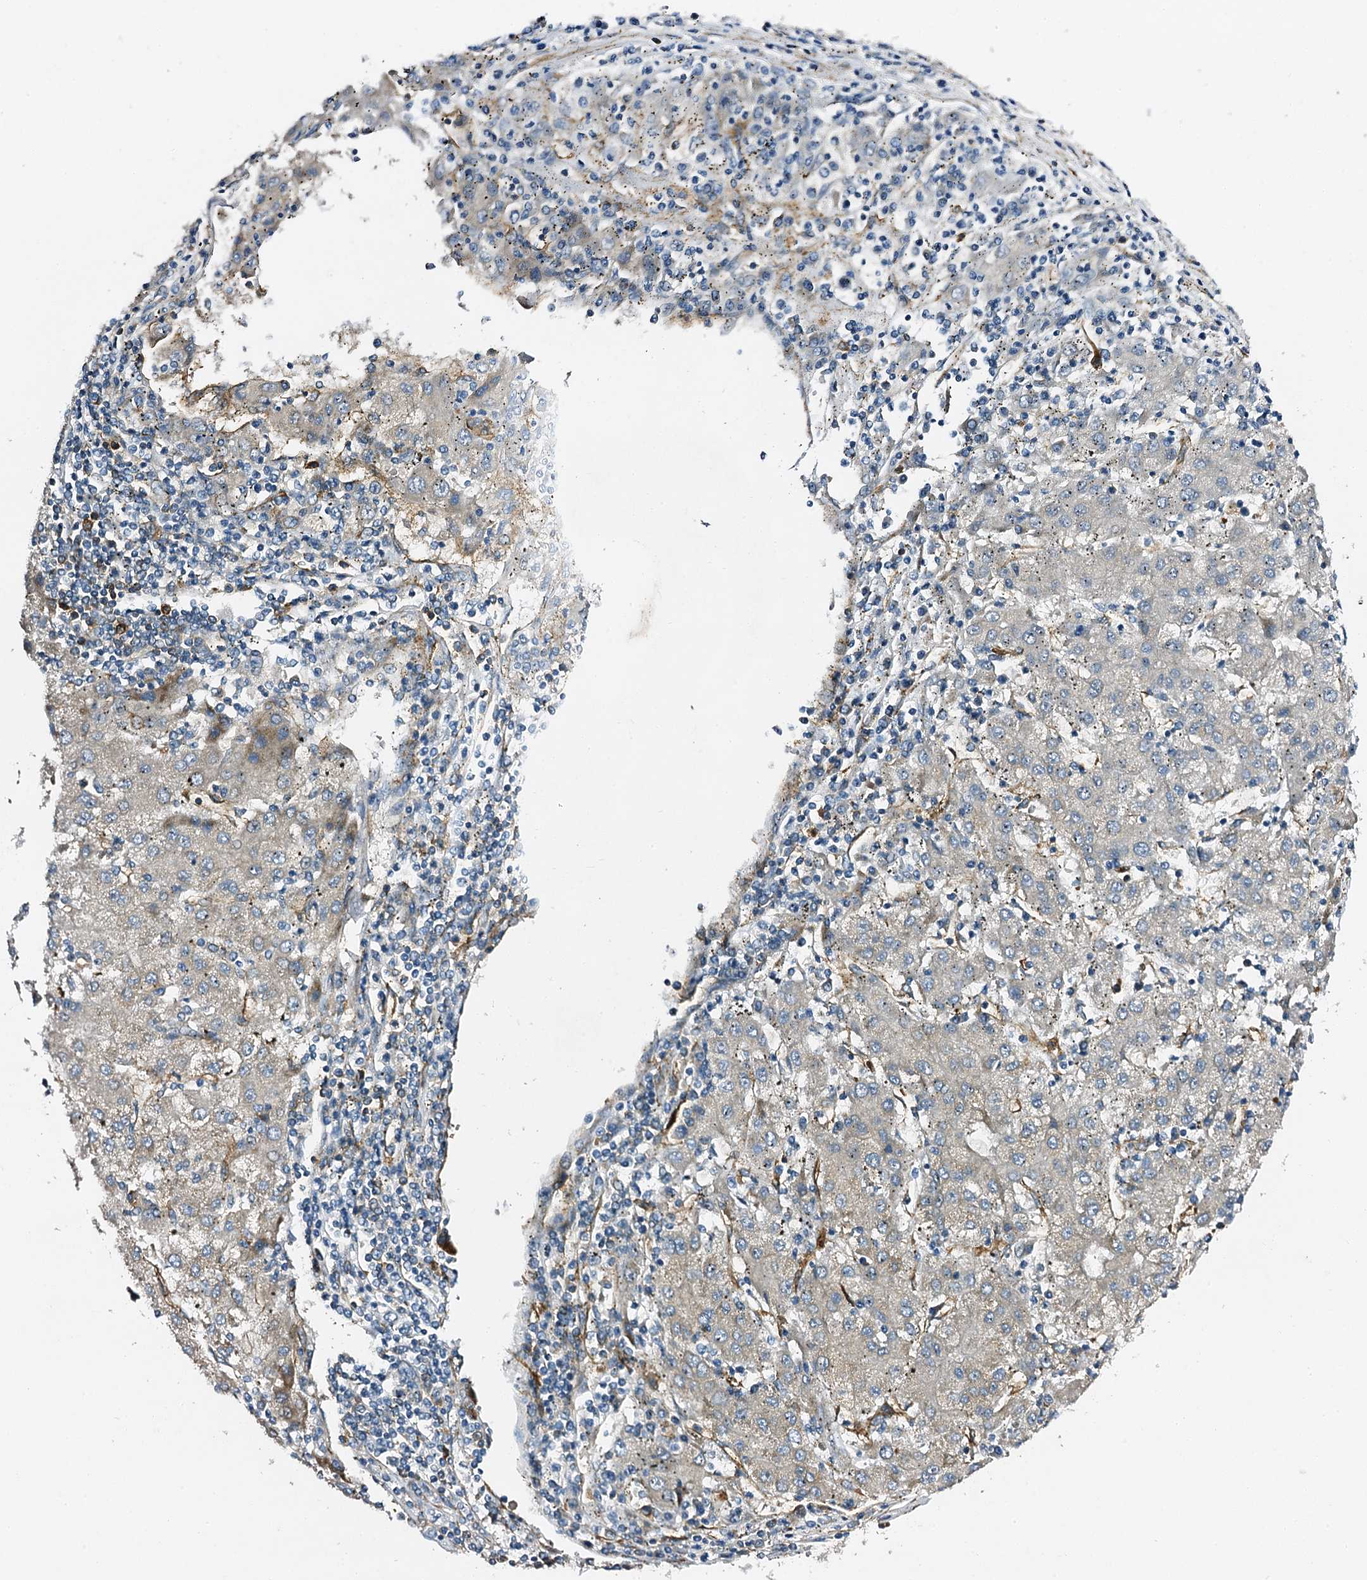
{"staining": {"intensity": "weak", "quantity": ">75%", "location": "cytoplasmic/membranous"}, "tissue": "liver cancer", "cell_type": "Tumor cells", "image_type": "cancer", "snomed": [{"axis": "morphology", "description": "Carcinoma, Hepatocellular, NOS"}, {"axis": "topography", "description": "Liver"}], "caption": "Immunohistochemical staining of human liver hepatocellular carcinoma demonstrates low levels of weak cytoplasmic/membranous protein expression in approximately >75% of tumor cells. (IHC, brightfield microscopy, high magnification).", "gene": "DBX1", "patient": {"sex": "male", "age": 72}}